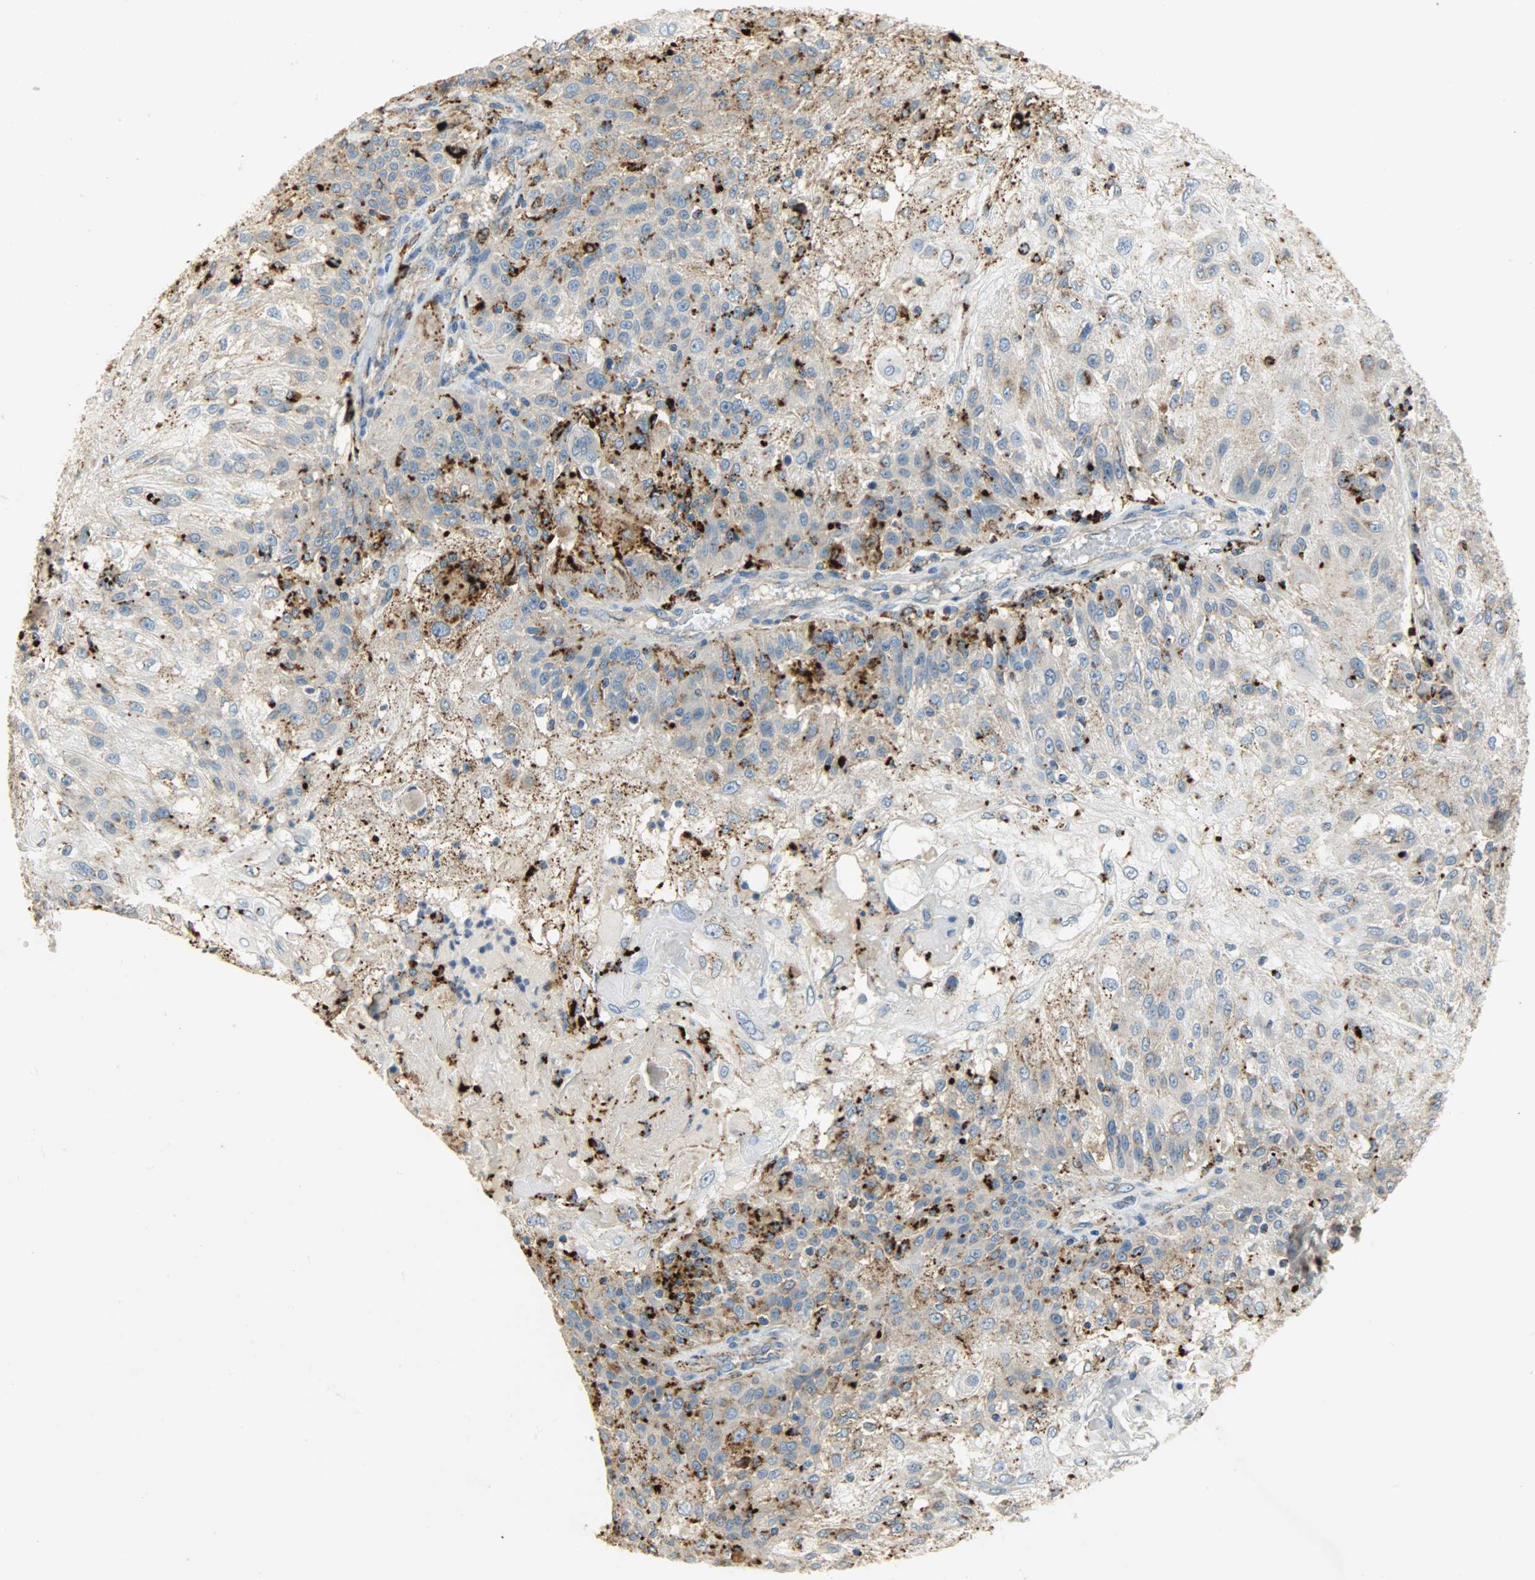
{"staining": {"intensity": "strong", "quantity": "<25%", "location": "cytoplasmic/membranous"}, "tissue": "skin cancer", "cell_type": "Tumor cells", "image_type": "cancer", "snomed": [{"axis": "morphology", "description": "Normal tissue, NOS"}, {"axis": "morphology", "description": "Squamous cell carcinoma, NOS"}, {"axis": "topography", "description": "Skin"}], "caption": "About <25% of tumor cells in human skin cancer demonstrate strong cytoplasmic/membranous protein expression as visualized by brown immunohistochemical staining.", "gene": "ASAH1", "patient": {"sex": "female", "age": 83}}